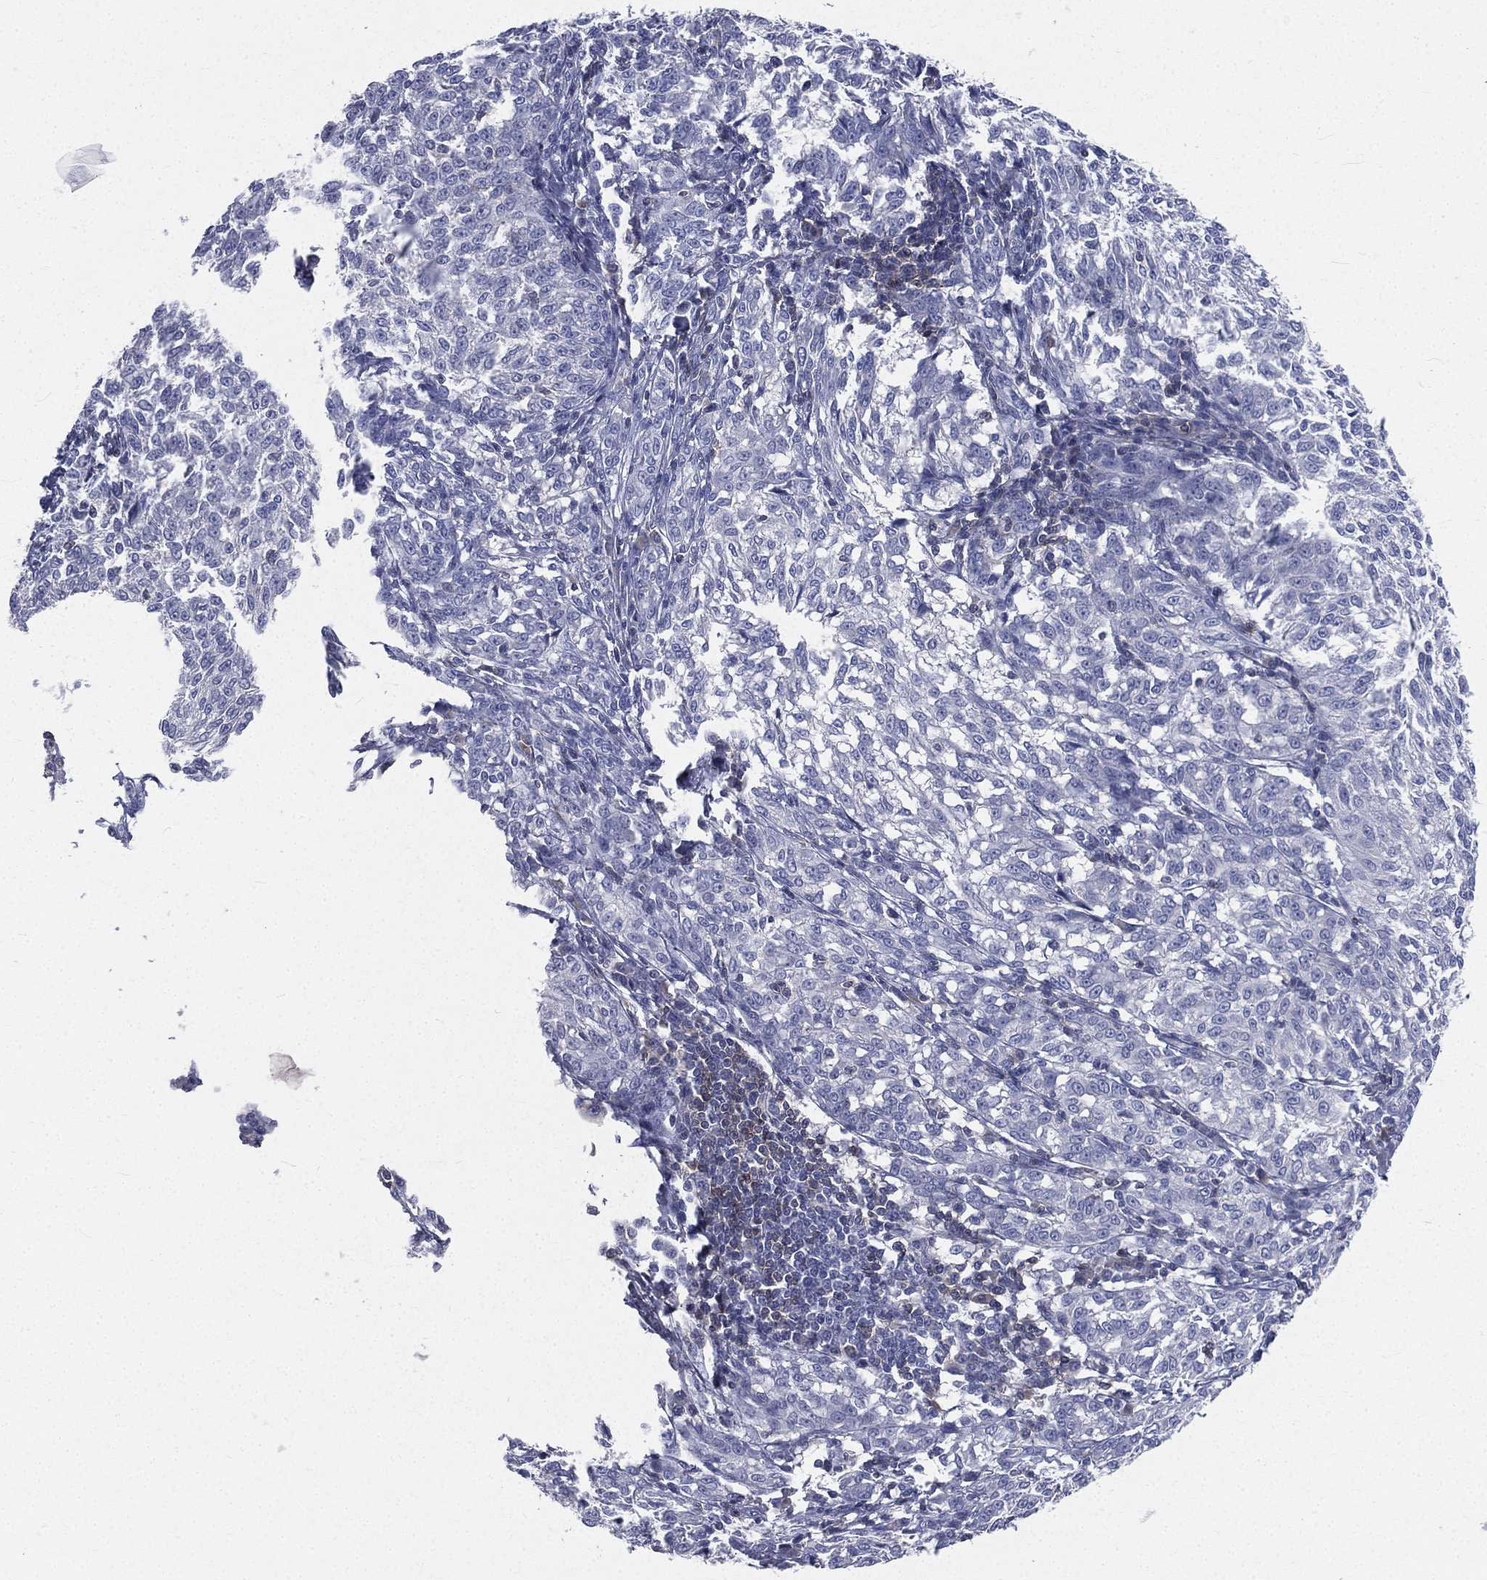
{"staining": {"intensity": "negative", "quantity": "none", "location": "none"}, "tissue": "melanoma", "cell_type": "Tumor cells", "image_type": "cancer", "snomed": [{"axis": "morphology", "description": "Malignant melanoma, NOS"}, {"axis": "topography", "description": "Skin"}], "caption": "This is a photomicrograph of immunohistochemistry staining of melanoma, which shows no expression in tumor cells.", "gene": "CD3D", "patient": {"sex": "female", "age": 72}}